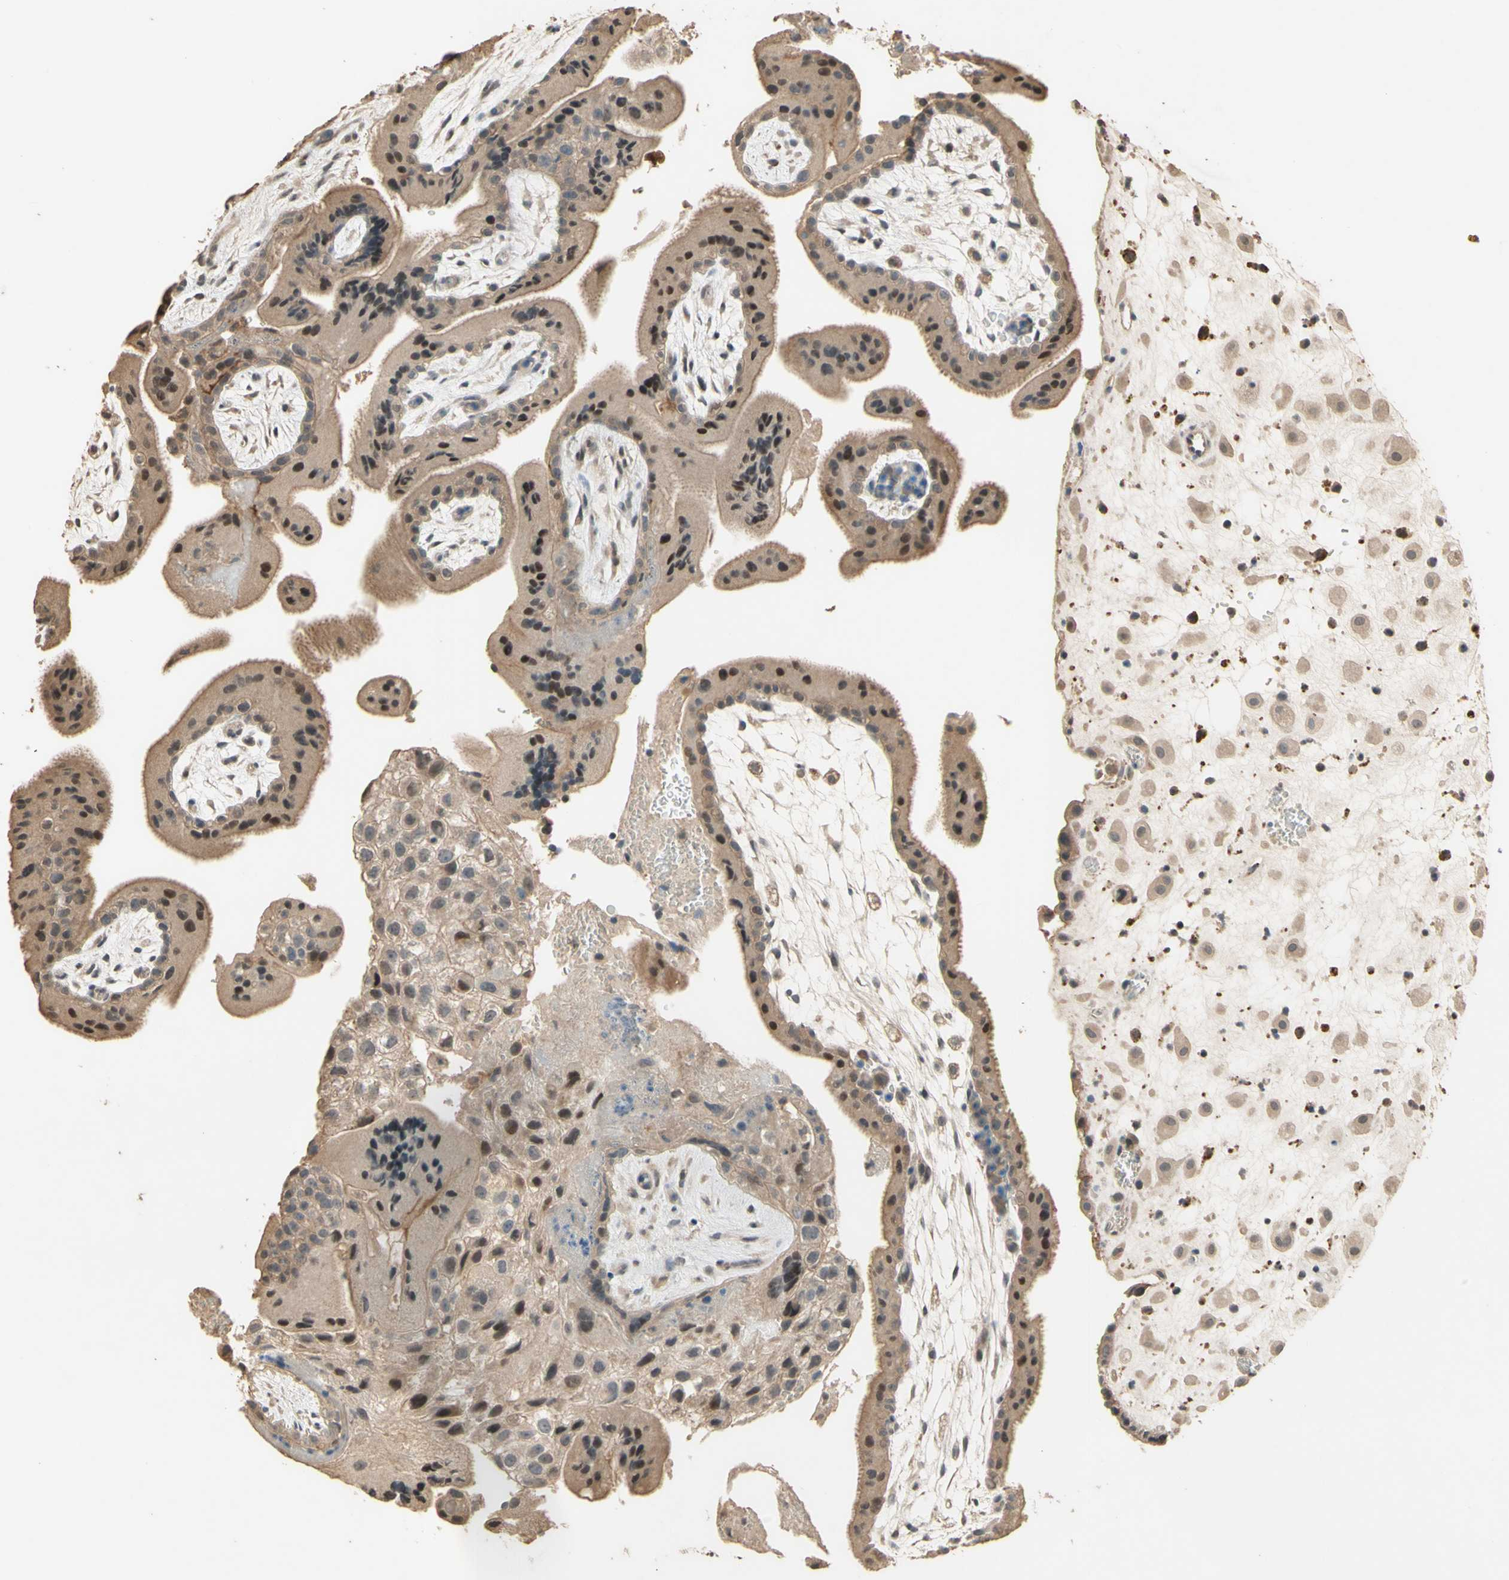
{"staining": {"intensity": "moderate", "quantity": ">75%", "location": "cytoplasmic/membranous,nuclear"}, "tissue": "placenta", "cell_type": "Decidual cells", "image_type": "normal", "snomed": [{"axis": "morphology", "description": "Normal tissue, NOS"}, {"axis": "topography", "description": "Placenta"}], "caption": "The micrograph shows a brown stain indicating the presence of a protein in the cytoplasmic/membranous,nuclear of decidual cells in placenta.", "gene": "SMAD9", "patient": {"sex": "female", "age": 35}}